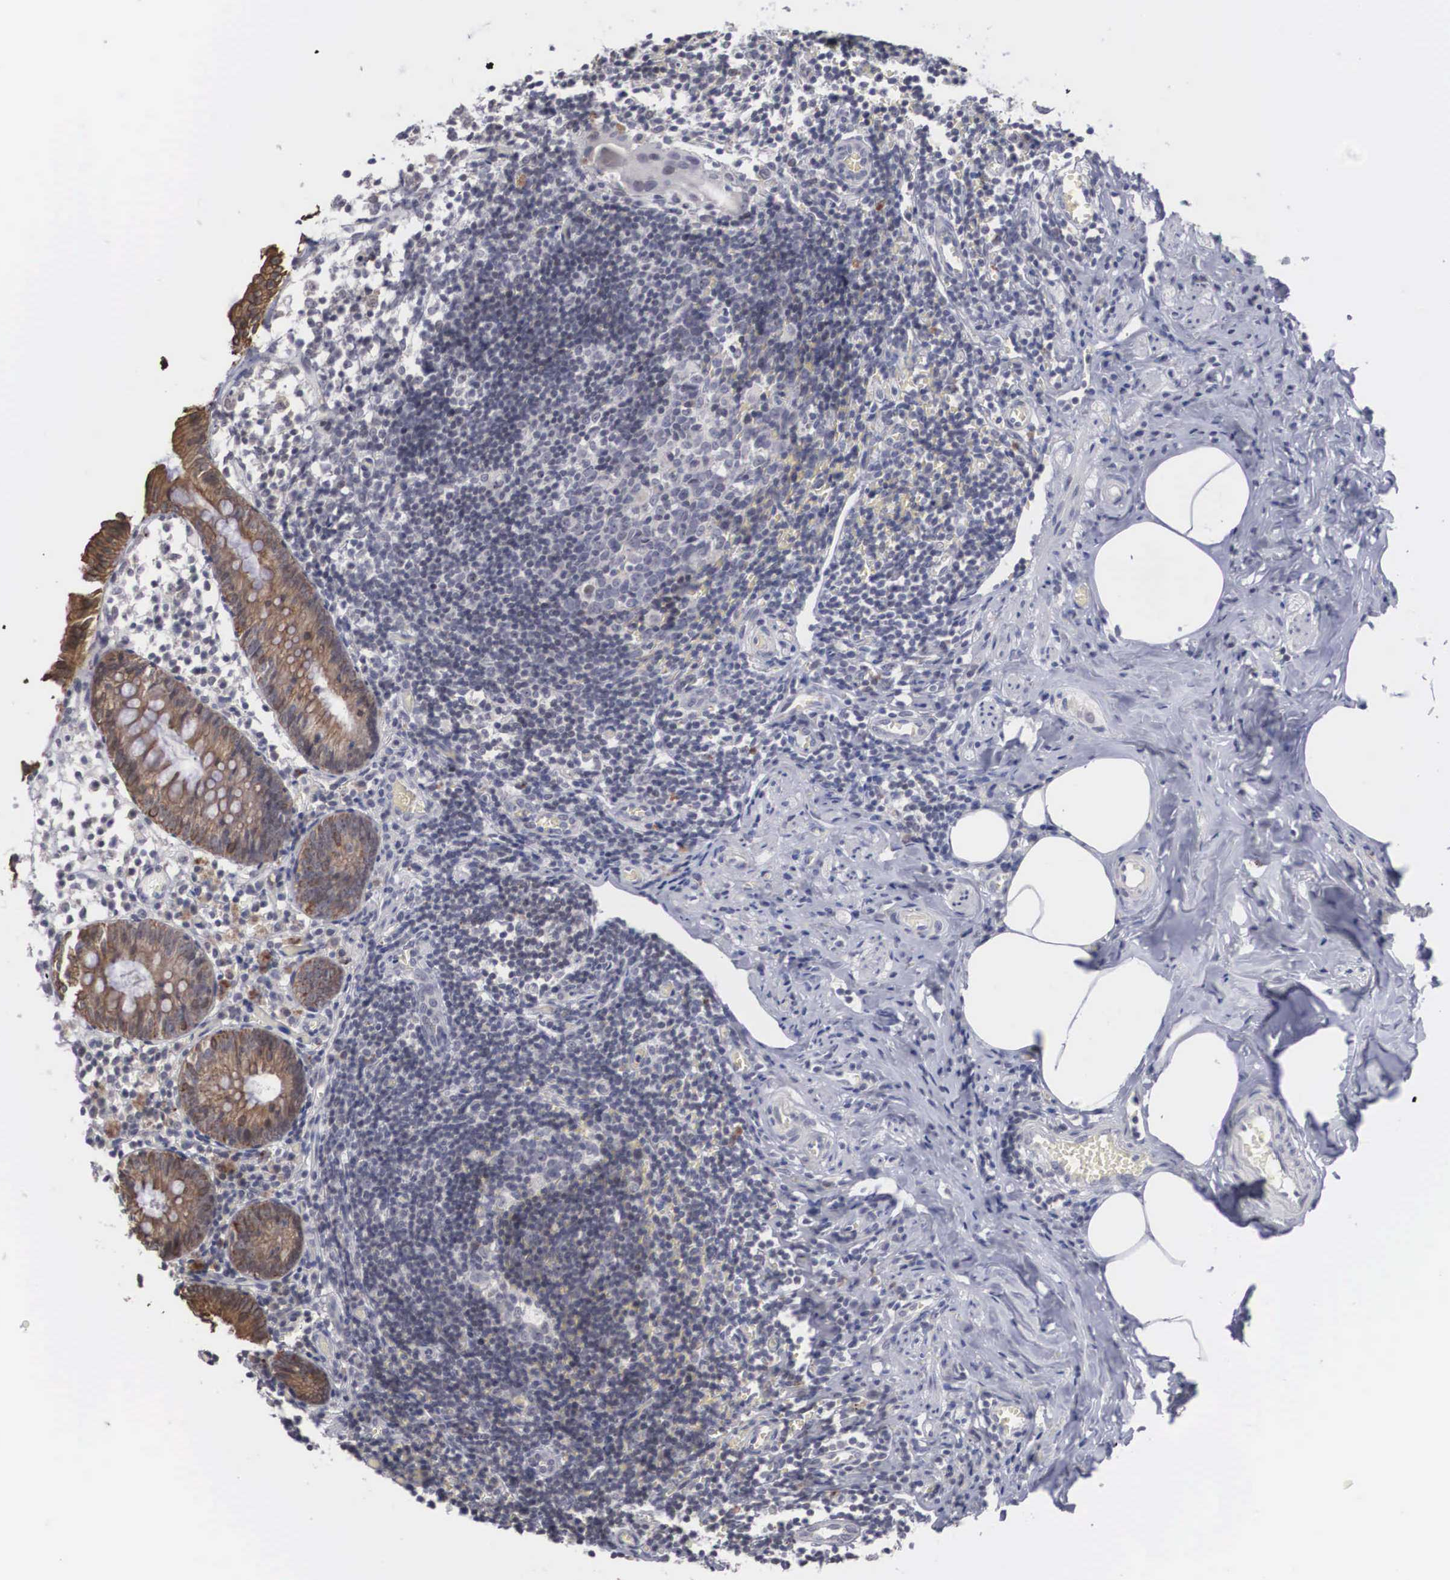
{"staining": {"intensity": "moderate", "quantity": "25%-75%", "location": "cytoplasmic/membranous"}, "tissue": "appendix", "cell_type": "Glandular cells", "image_type": "normal", "snomed": [{"axis": "morphology", "description": "Normal tissue, NOS"}, {"axis": "topography", "description": "Appendix"}], "caption": "Unremarkable appendix reveals moderate cytoplasmic/membranous staining in approximately 25%-75% of glandular cells, visualized by immunohistochemistry.", "gene": "WDR89", "patient": {"sex": "male", "age": 25}}